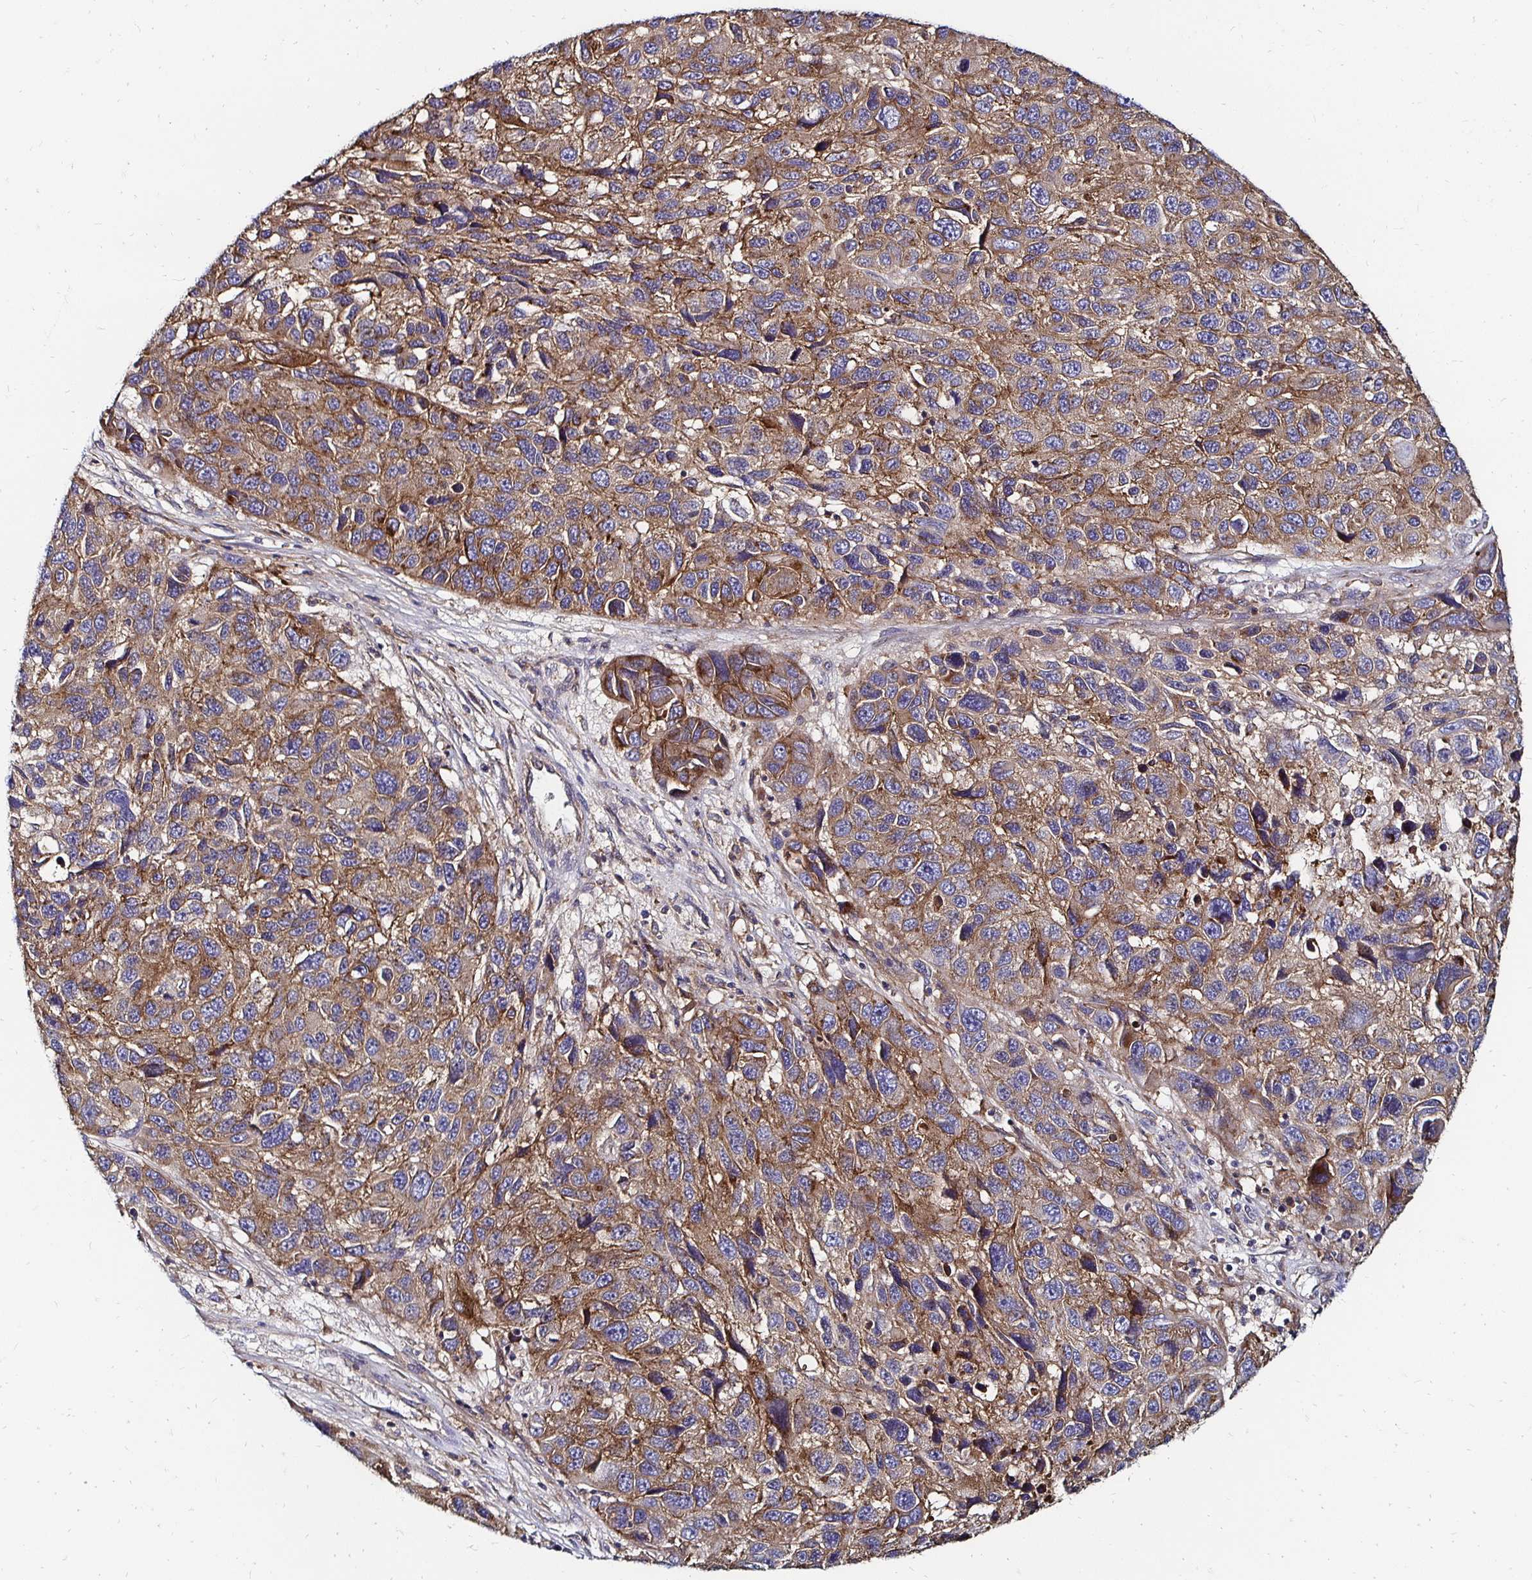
{"staining": {"intensity": "moderate", "quantity": ">75%", "location": "cytoplasmic/membranous"}, "tissue": "melanoma", "cell_type": "Tumor cells", "image_type": "cancer", "snomed": [{"axis": "morphology", "description": "Malignant melanoma, NOS"}, {"axis": "topography", "description": "Skin"}], "caption": "Melanoma was stained to show a protein in brown. There is medium levels of moderate cytoplasmic/membranous expression in about >75% of tumor cells.", "gene": "NCSTN", "patient": {"sex": "male", "age": 53}}